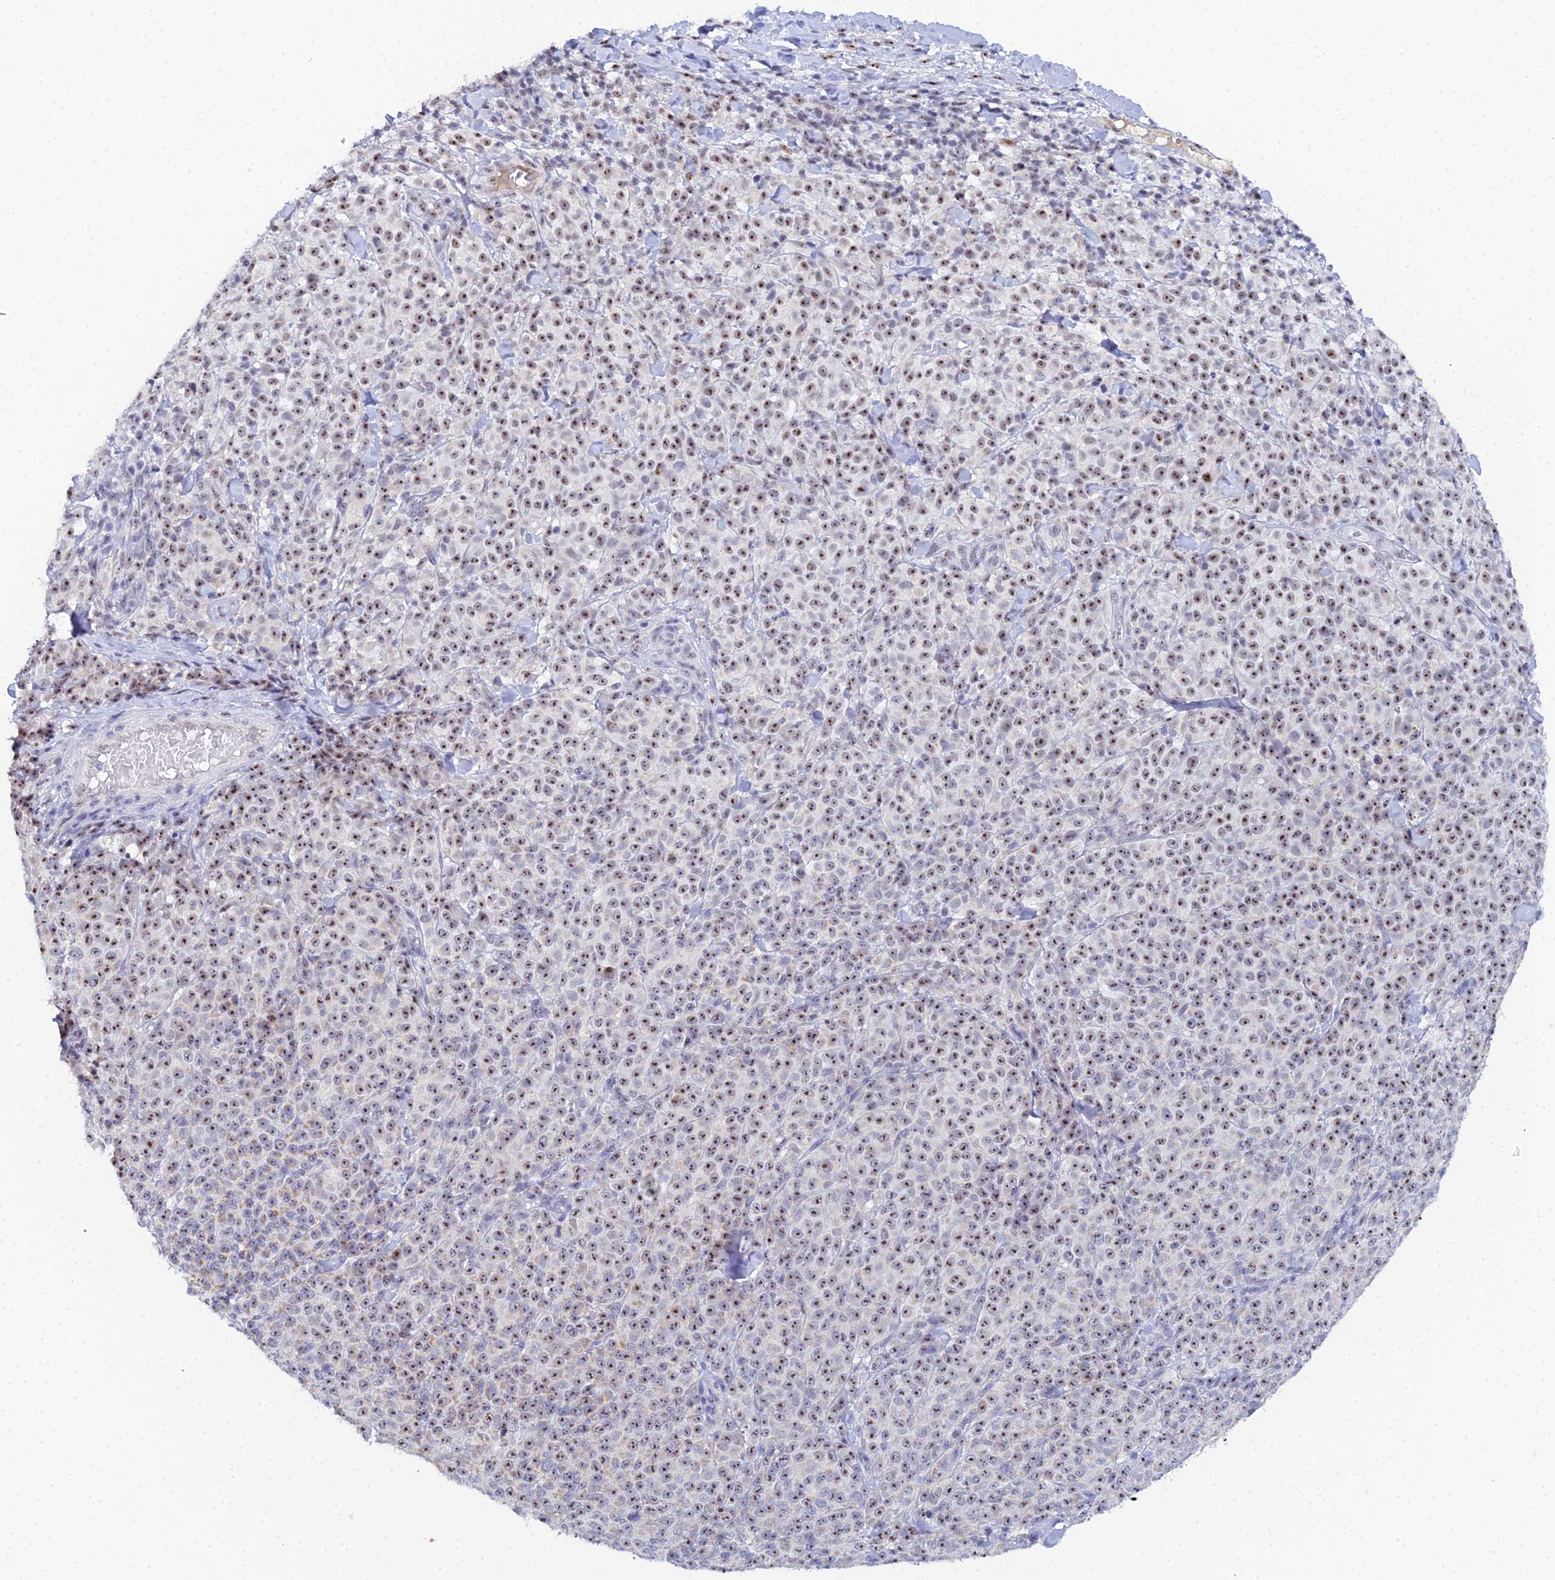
{"staining": {"intensity": "moderate", "quantity": ">75%", "location": "nuclear"}, "tissue": "melanoma", "cell_type": "Tumor cells", "image_type": "cancer", "snomed": [{"axis": "morphology", "description": "Normal tissue, NOS"}, {"axis": "morphology", "description": "Malignant melanoma, NOS"}, {"axis": "topography", "description": "Skin"}], "caption": "Brown immunohistochemical staining in malignant melanoma displays moderate nuclear positivity in about >75% of tumor cells. Using DAB (3,3'-diaminobenzidine) (brown) and hematoxylin (blue) stains, captured at high magnification using brightfield microscopy.", "gene": "PLPP4", "patient": {"sex": "female", "age": 34}}